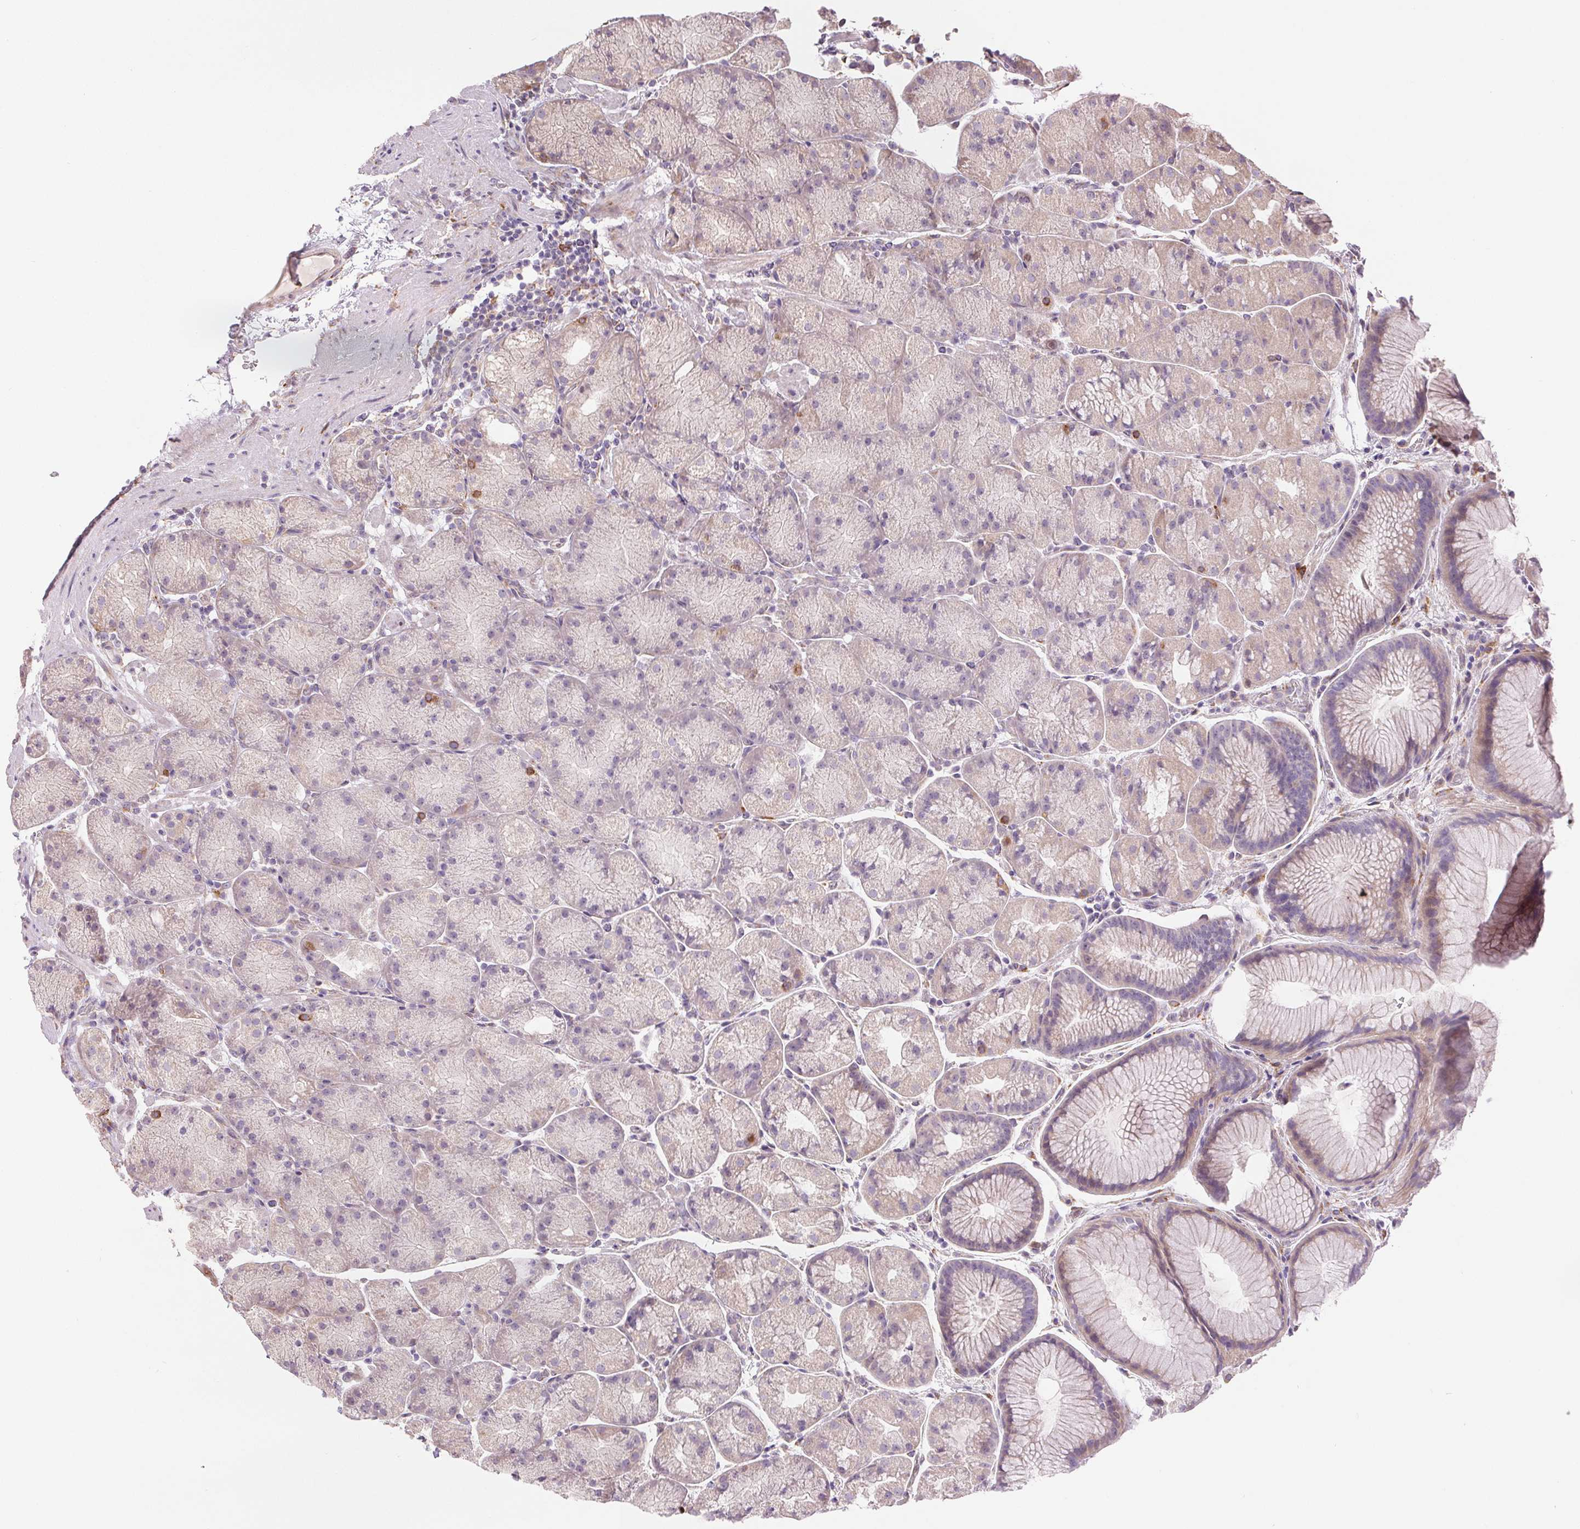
{"staining": {"intensity": "negative", "quantity": "none", "location": "none"}, "tissue": "stomach", "cell_type": "Glandular cells", "image_type": "normal", "snomed": [{"axis": "morphology", "description": "Normal tissue, NOS"}, {"axis": "topography", "description": "Stomach, upper"}, {"axis": "topography", "description": "Stomach"}], "caption": "A micrograph of human stomach is negative for staining in glandular cells. The staining was performed using DAB (3,3'-diaminobenzidine) to visualize the protein expression in brown, while the nuclei were stained in blue with hematoxylin (Magnification: 20x).", "gene": "METTL17", "patient": {"sex": "male", "age": 48}}